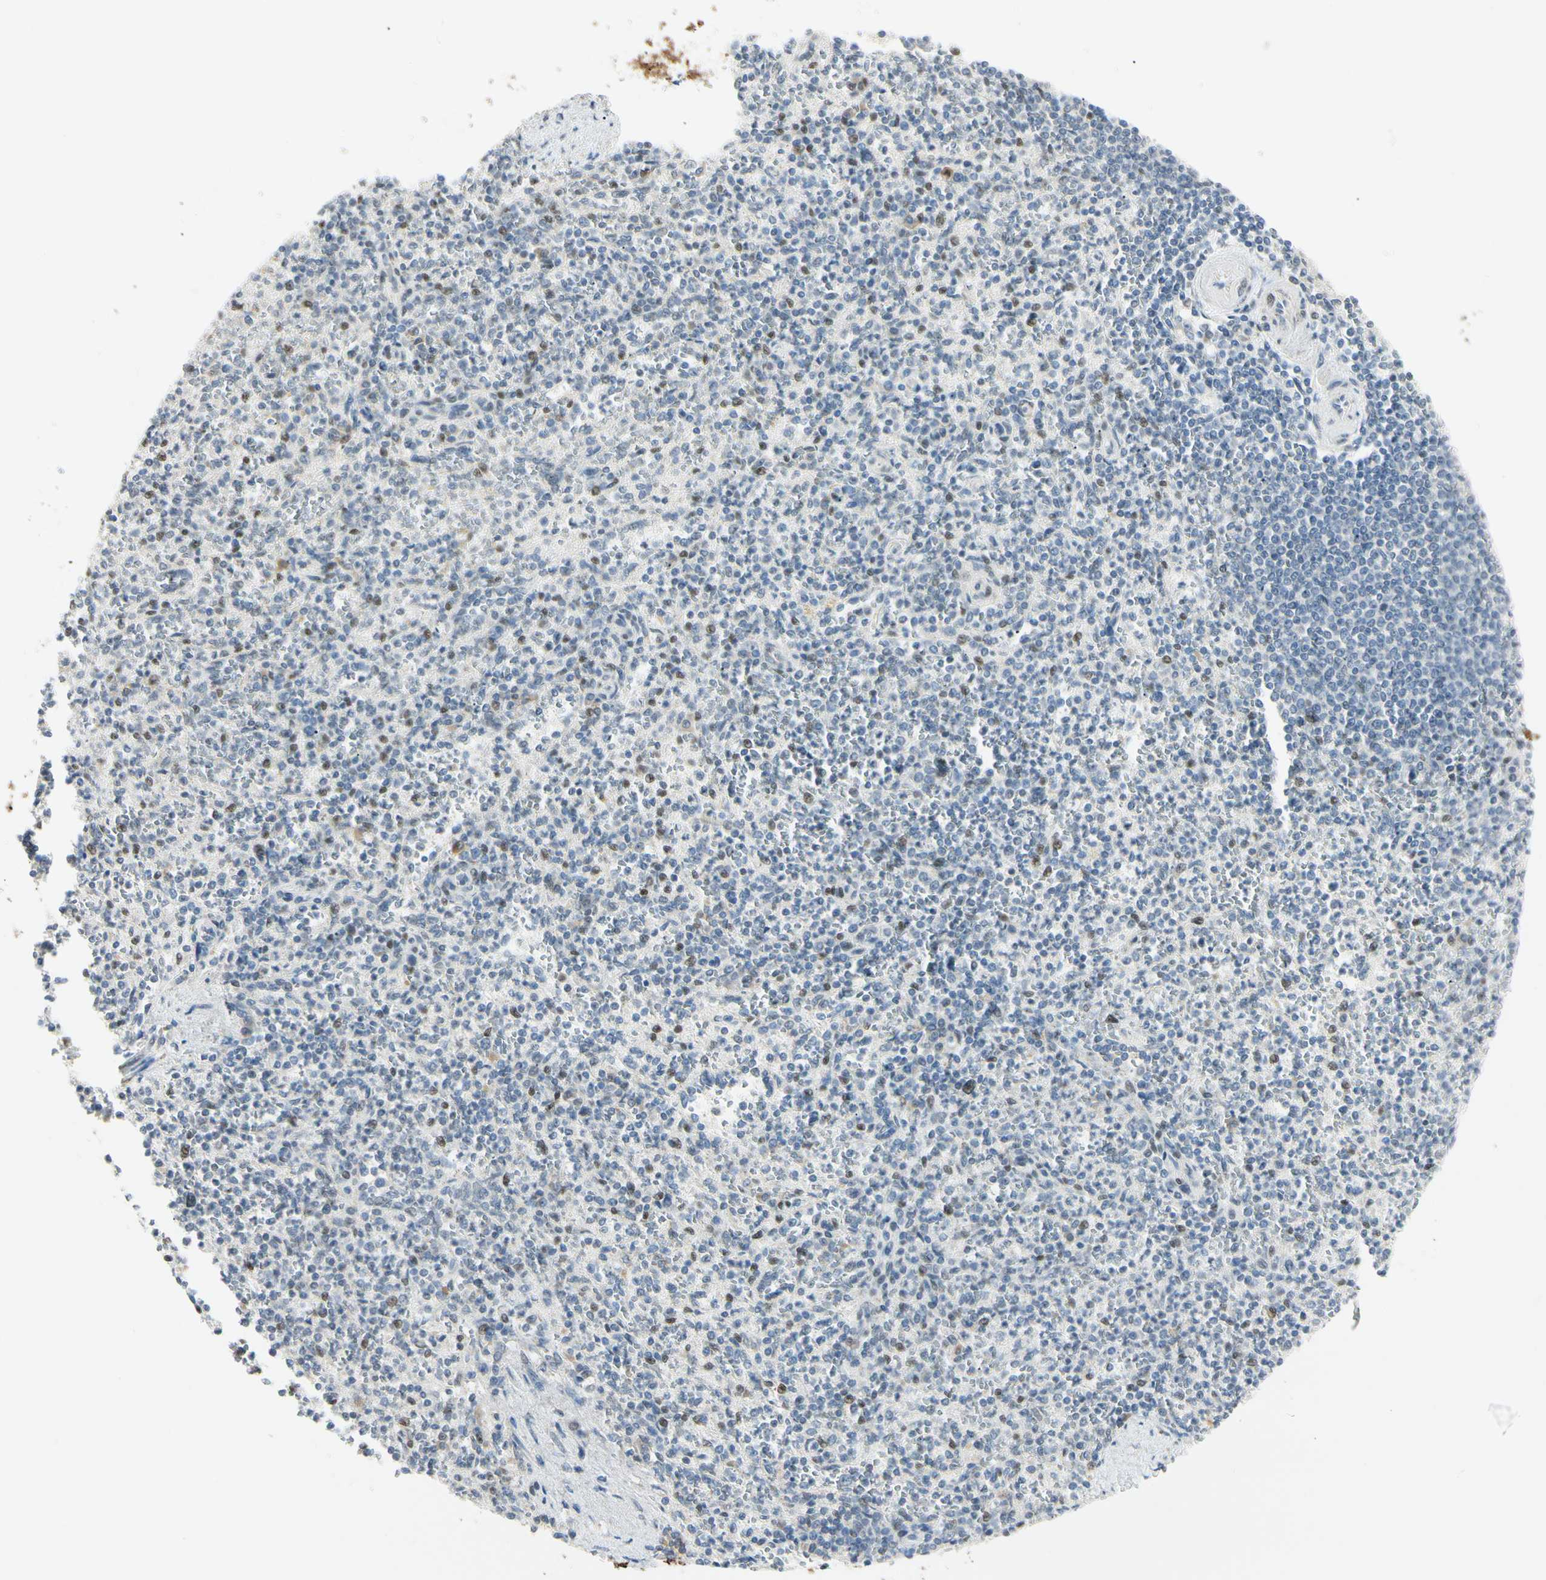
{"staining": {"intensity": "moderate", "quantity": "<25%", "location": "nuclear"}, "tissue": "spleen", "cell_type": "Cells in red pulp", "image_type": "normal", "snomed": [{"axis": "morphology", "description": "Normal tissue, NOS"}, {"axis": "topography", "description": "Spleen"}], "caption": "This micrograph exhibits IHC staining of unremarkable spleen, with low moderate nuclear positivity in about <25% of cells in red pulp.", "gene": "ATXN1", "patient": {"sex": "female", "age": 74}}